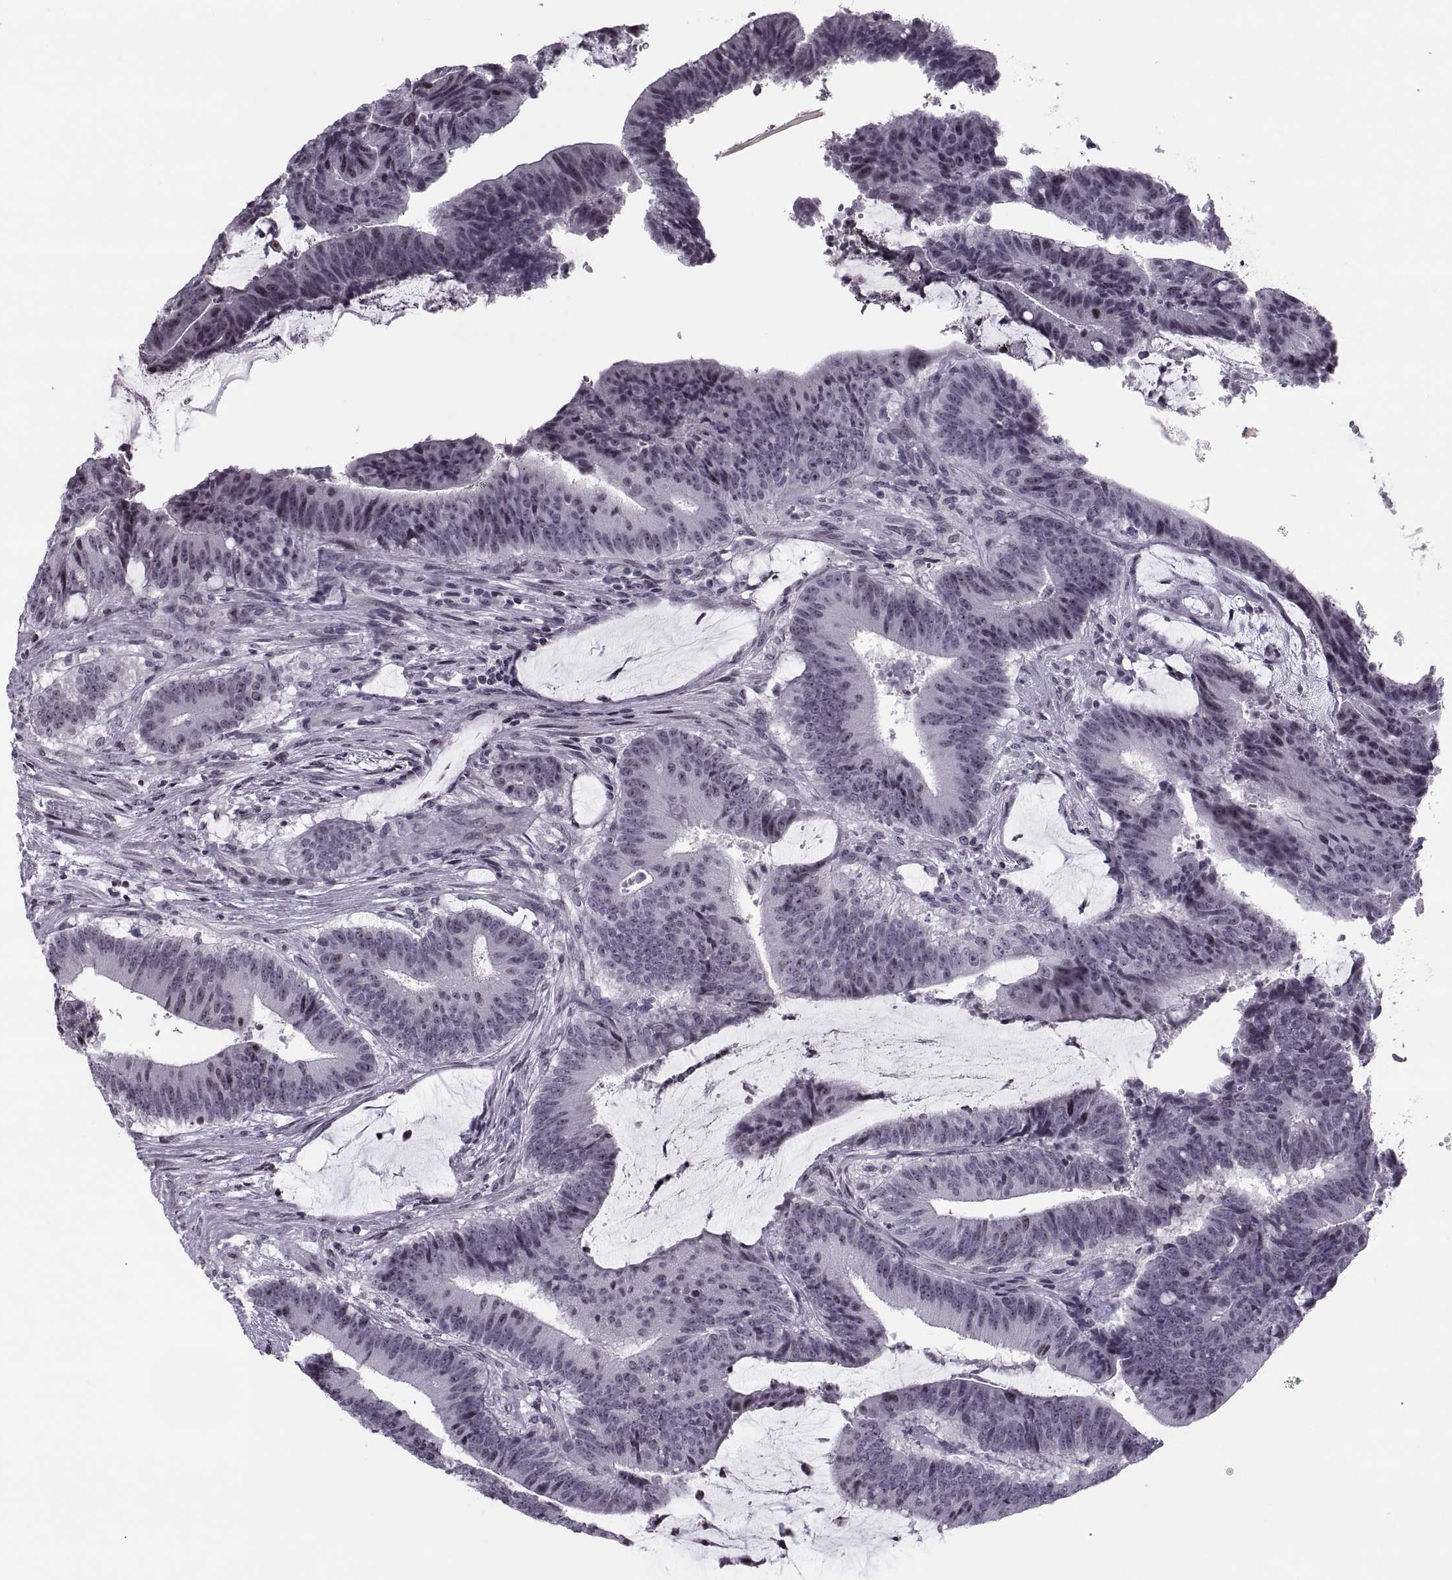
{"staining": {"intensity": "negative", "quantity": "none", "location": "none"}, "tissue": "colorectal cancer", "cell_type": "Tumor cells", "image_type": "cancer", "snomed": [{"axis": "morphology", "description": "Adenocarcinoma, NOS"}, {"axis": "topography", "description": "Colon"}], "caption": "Photomicrograph shows no significant protein staining in tumor cells of colorectal adenocarcinoma.", "gene": "H1-8", "patient": {"sex": "female", "age": 43}}